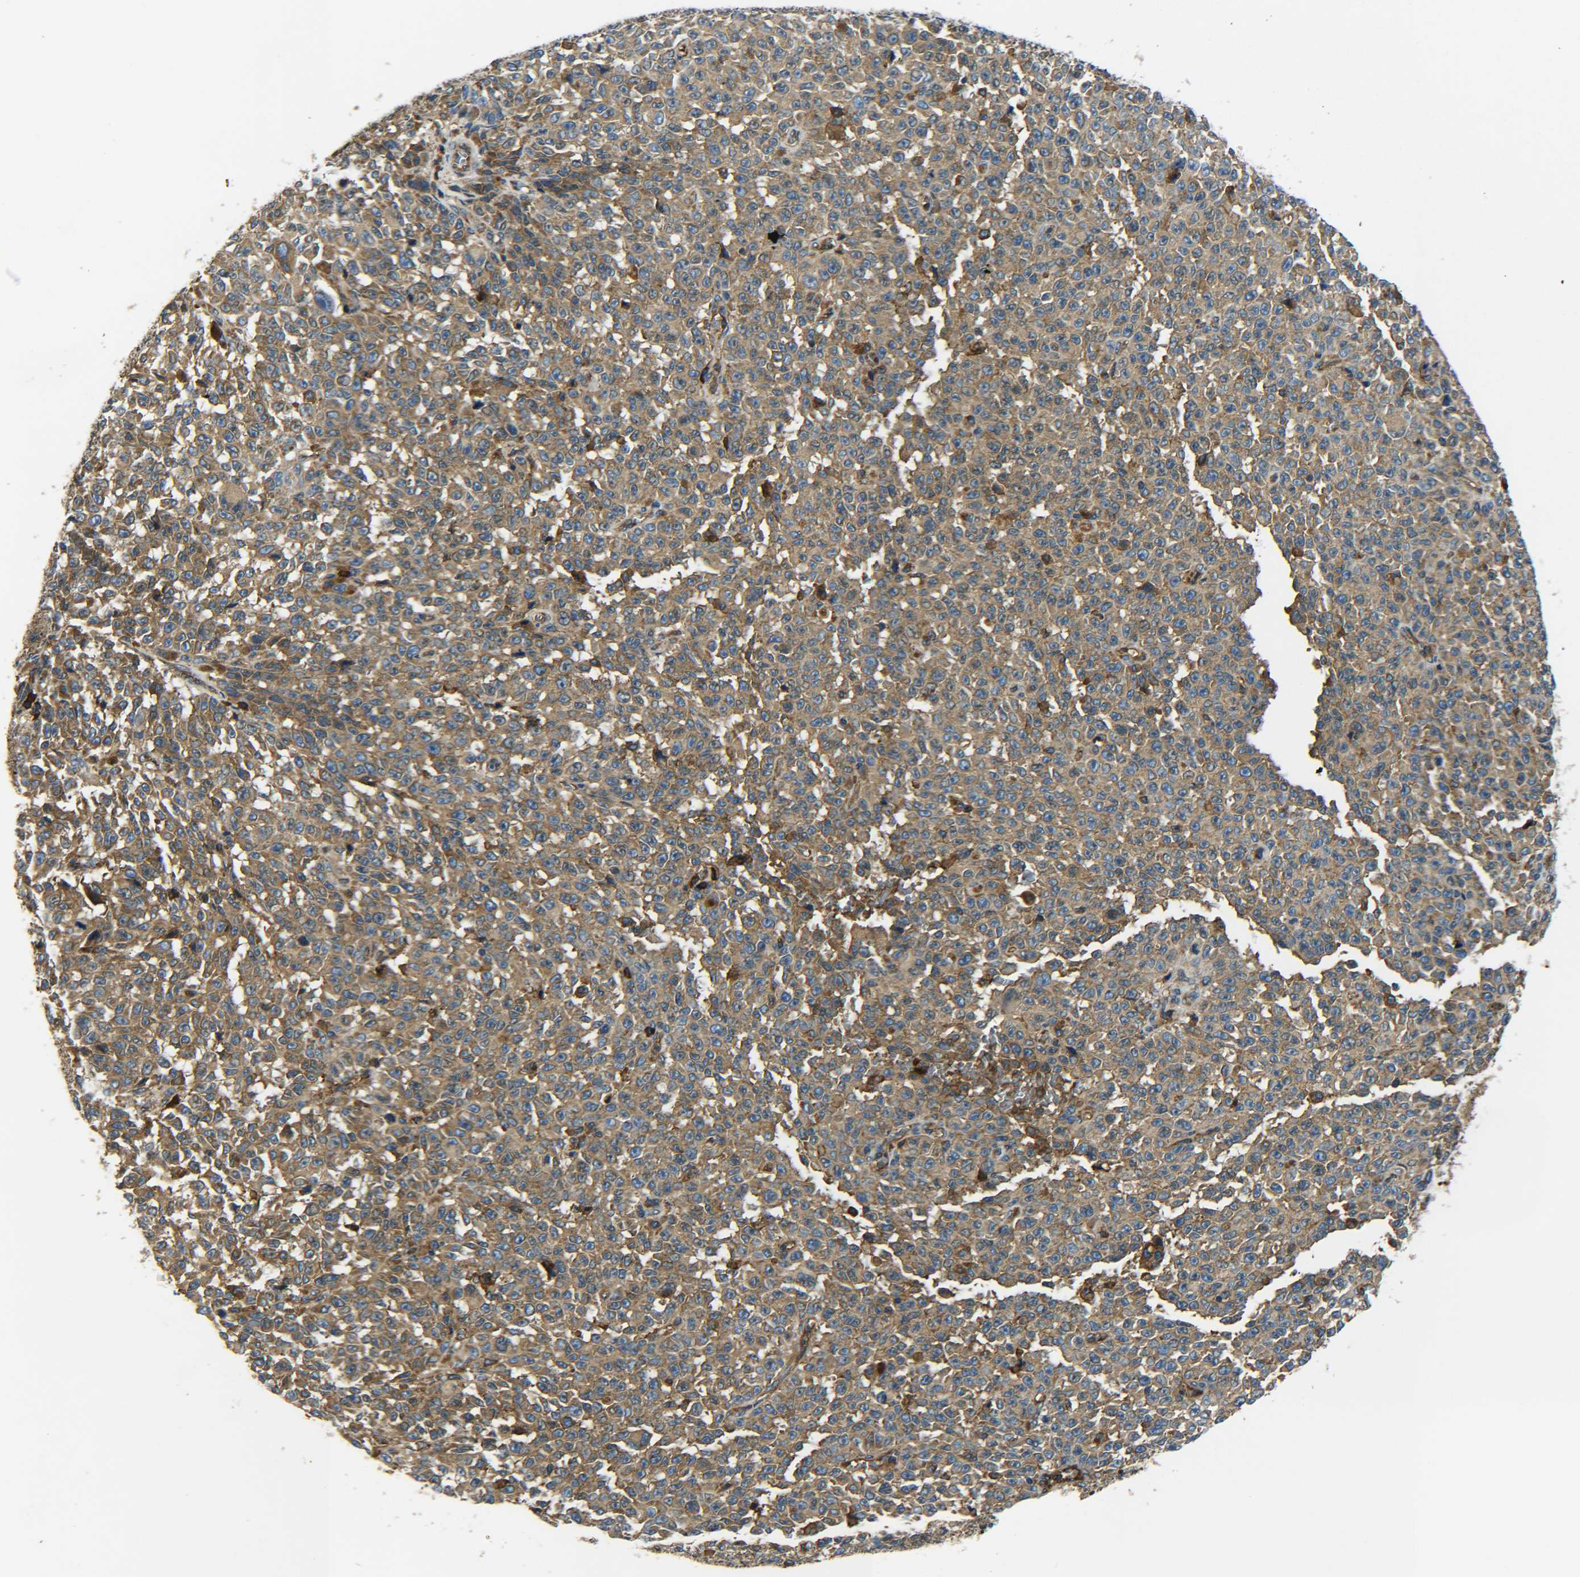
{"staining": {"intensity": "moderate", "quantity": ">75%", "location": "cytoplasmic/membranous"}, "tissue": "melanoma", "cell_type": "Tumor cells", "image_type": "cancer", "snomed": [{"axis": "morphology", "description": "Malignant melanoma, NOS"}, {"axis": "topography", "description": "Skin"}], "caption": "Human melanoma stained for a protein (brown) displays moderate cytoplasmic/membranous positive positivity in approximately >75% of tumor cells.", "gene": "PREB", "patient": {"sex": "female", "age": 82}}